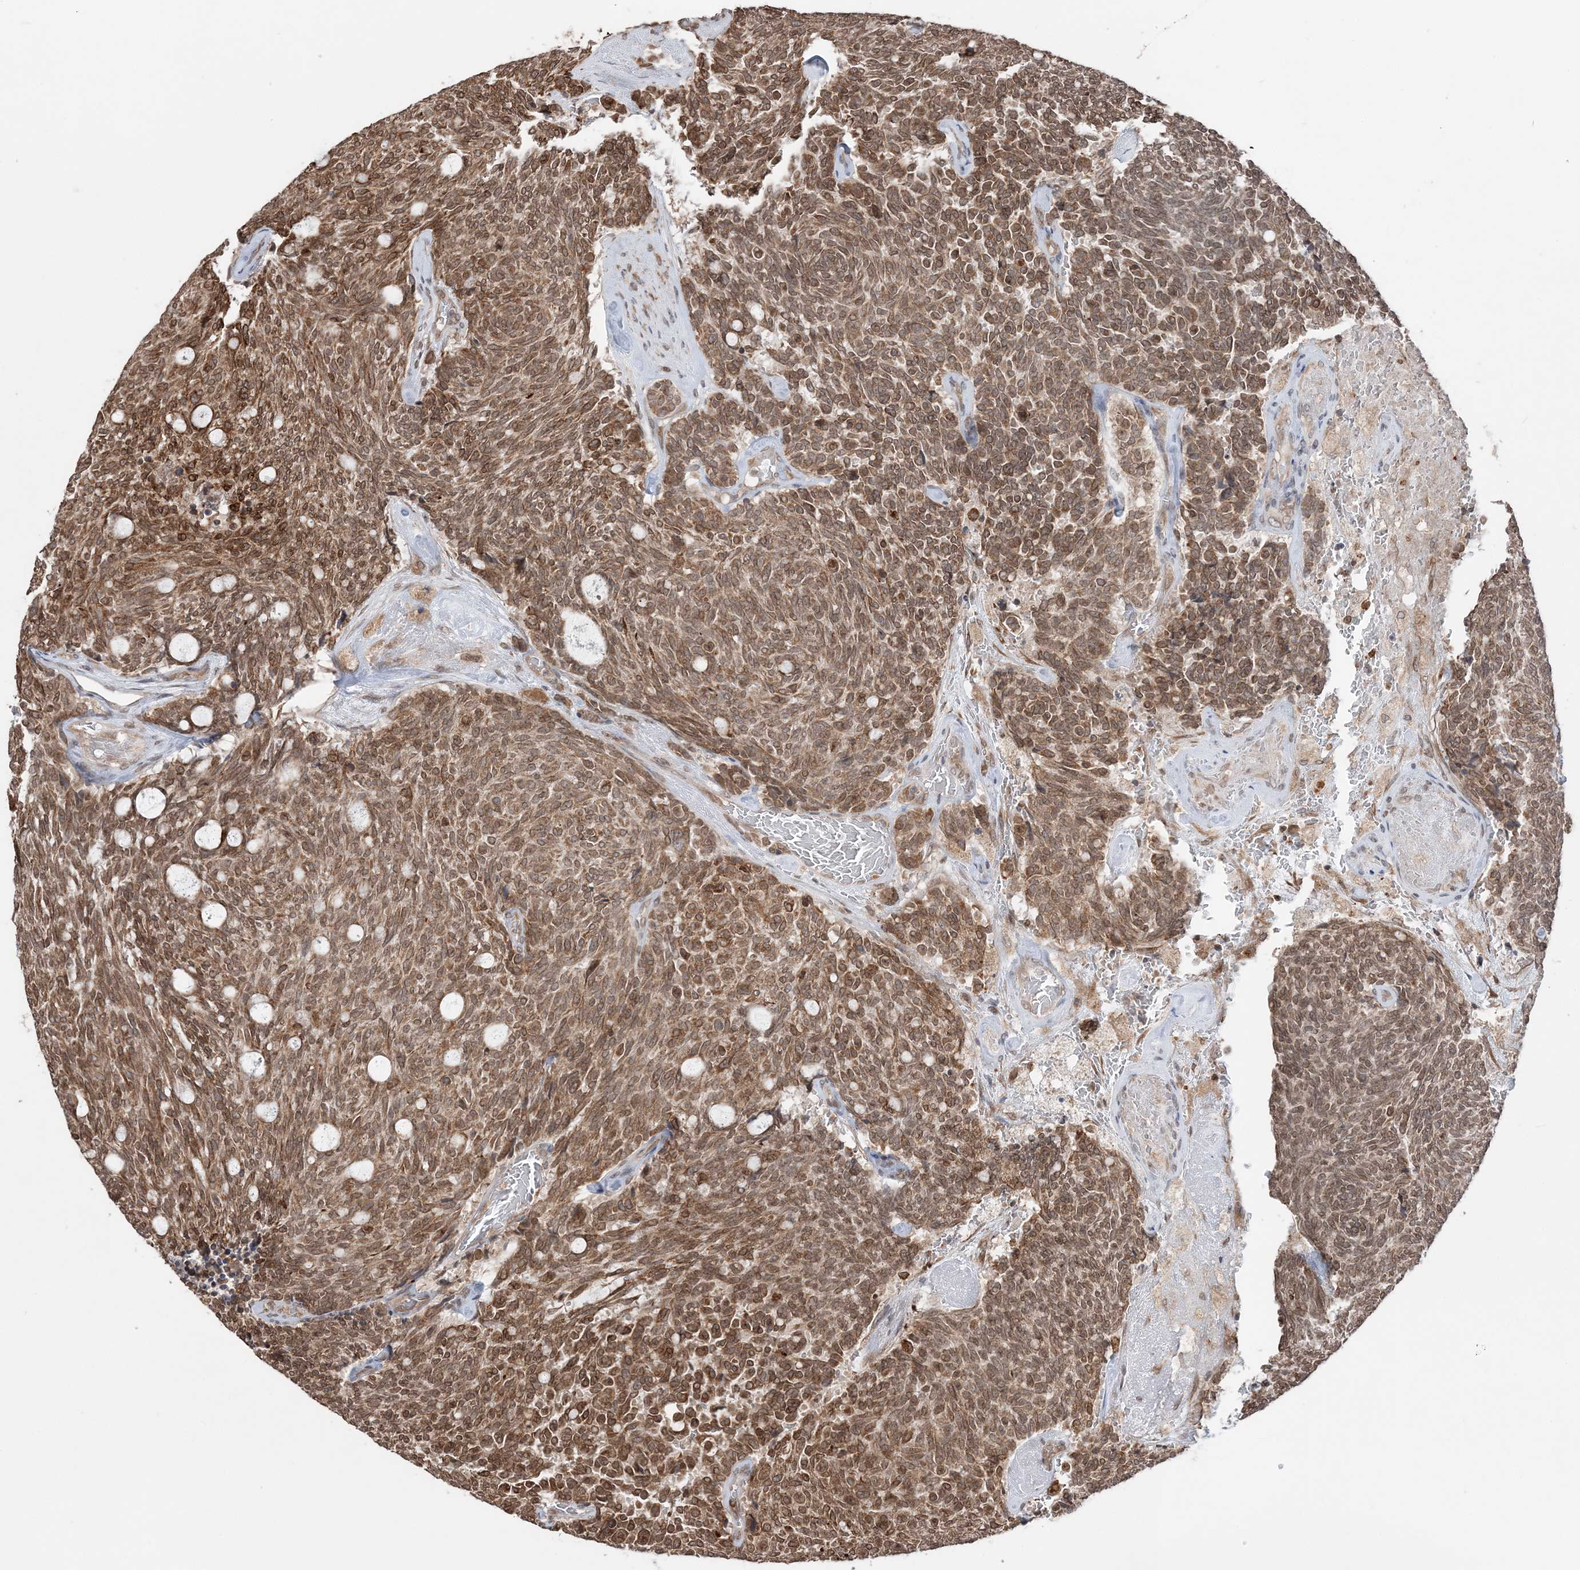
{"staining": {"intensity": "moderate", "quantity": ">75%", "location": "cytoplasmic/membranous,nuclear"}, "tissue": "carcinoid", "cell_type": "Tumor cells", "image_type": "cancer", "snomed": [{"axis": "morphology", "description": "Carcinoid, malignant, NOS"}, {"axis": "topography", "description": "Pancreas"}], "caption": "Carcinoid was stained to show a protein in brown. There is medium levels of moderate cytoplasmic/membranous and nuclear staining in about >75% of tumor cells.", "gene": "TMED10", "patient": {"sex": "female", "age": 54}}